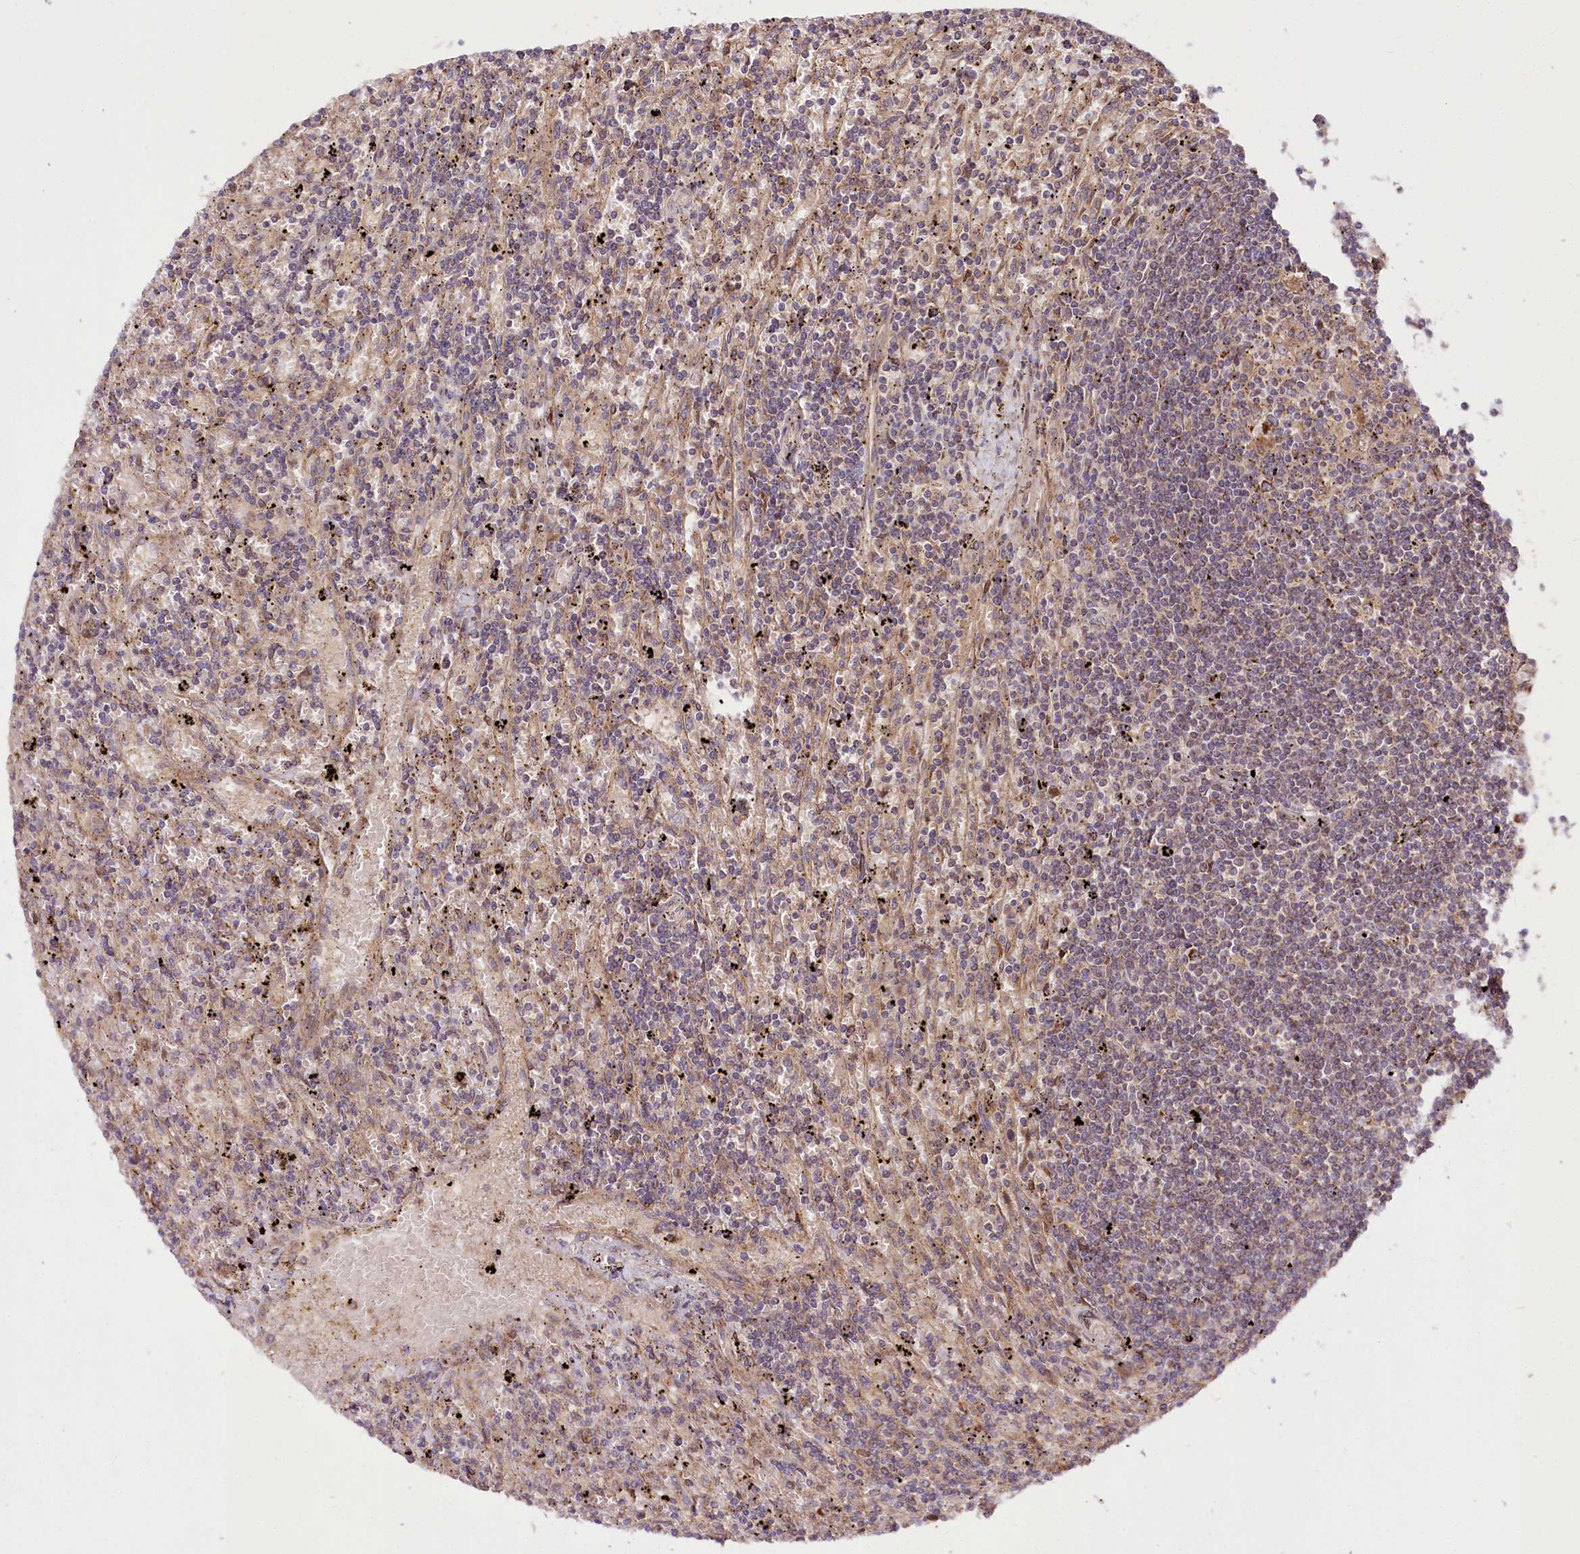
{"staining": {"intensity": "negative", "quantity": "none", "location": "none"}, "tissue": "lymphoma", "cell_type": "Tumor cells", "image_type": "cancer", "snomed": [{"axis": "morphology", "description": "Malignant lymphoma, non-Hodgkin's type, Low grade"}, {"axis": "topography", "description": "Spleen"}], "caption": "IHC image of neoplastic tissue: lymphoma stained with DAB demonstrates no significant protein expression in tumor cells.", "gene": "RAB7A", "patient": {"sex": "male", "age": 76}}